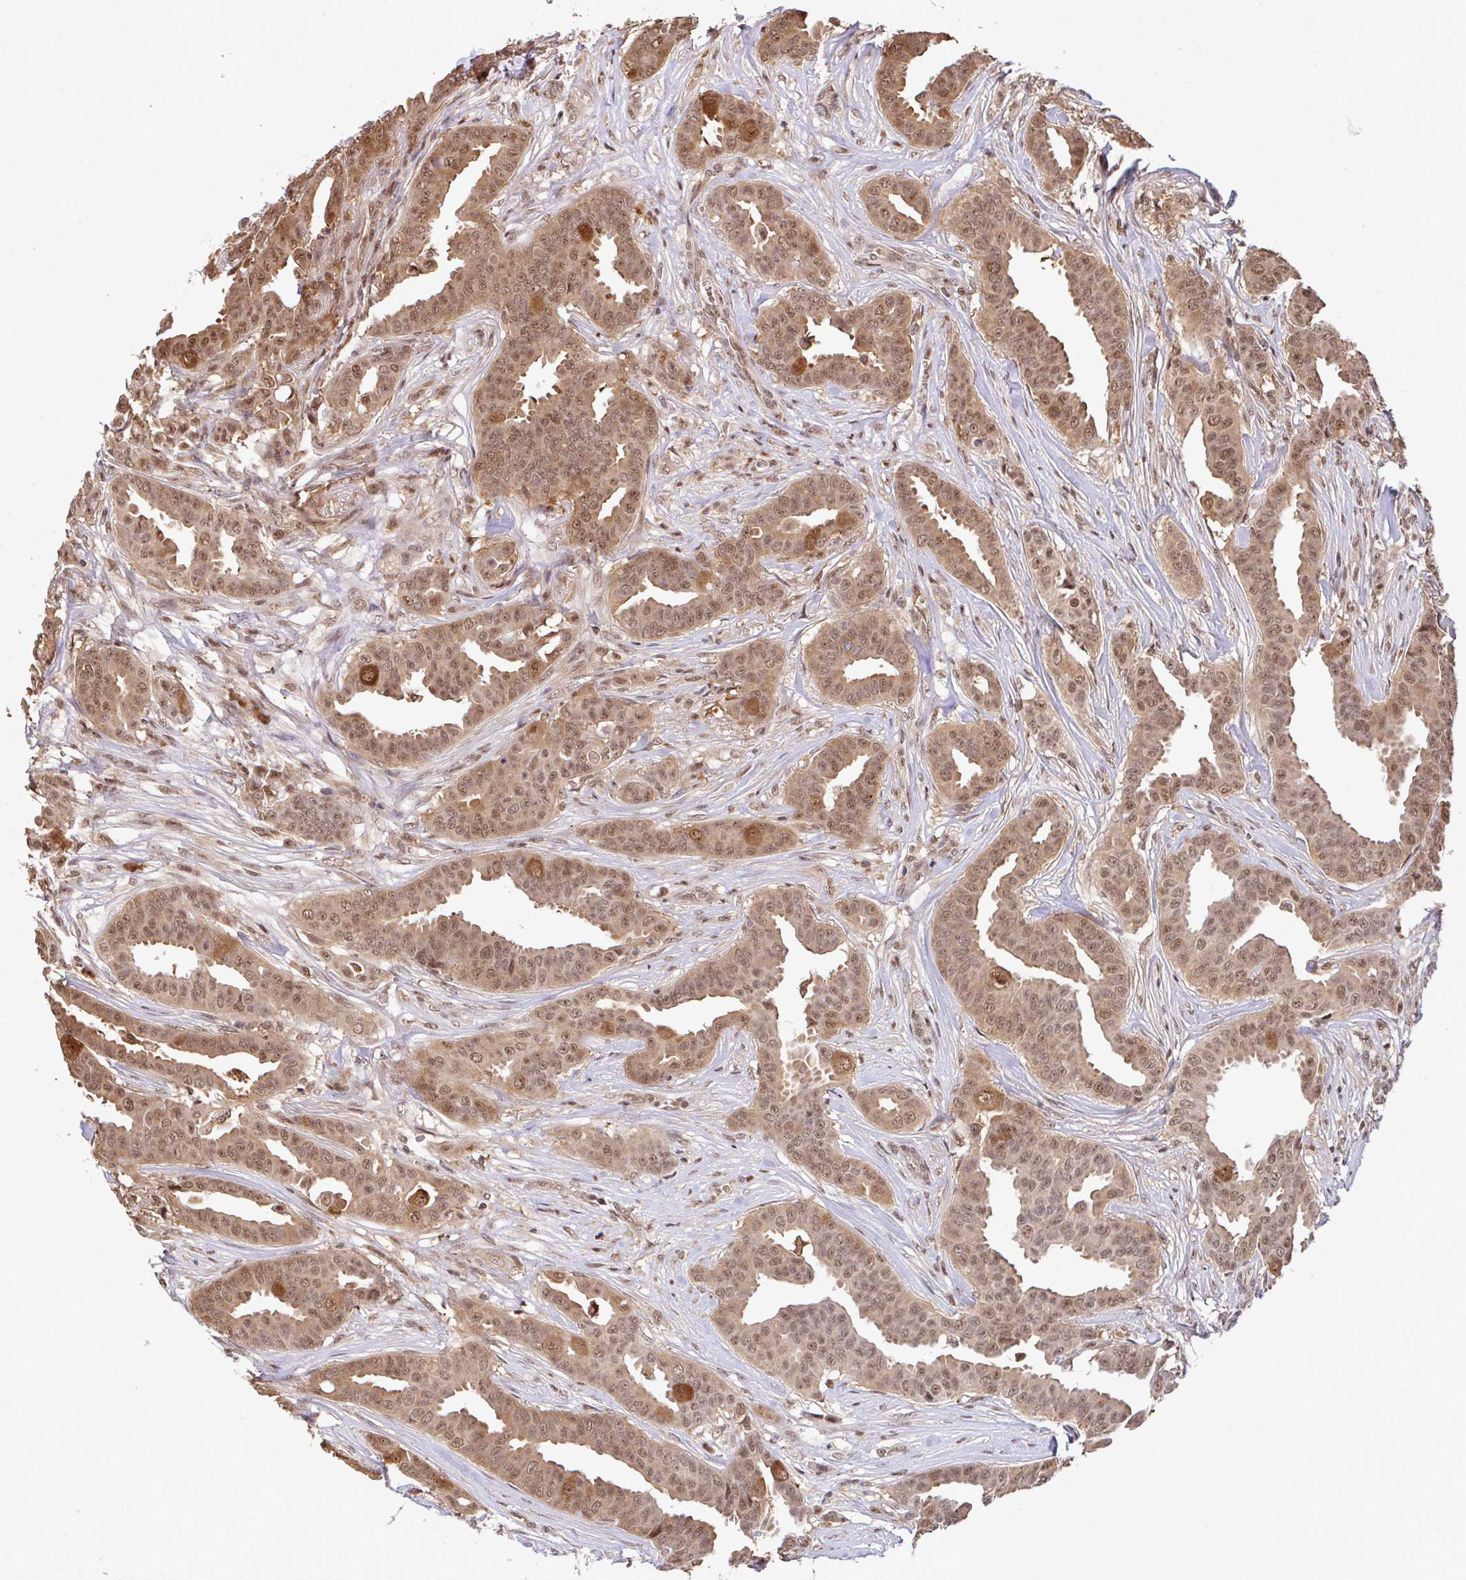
{"staining": {"intensity": "moderate", "quantity": ">75%", "location": "cytoplasmic/membranous,nuclear"}, "tissue": "breast cancer", "cell_type": "Tumor cells", "image_type": "cancer", "snomed": [{"axis": "morphology", "description": "Duct carcinoma"}, {"axis": "topography", "description": "Breast"}], "caption": "Tumor cells demonstrate medium levels of moderate cytoplasmic/membranous and nuclear expression in approximately >75% of cells in human intraductal carcinoma (breast).", "gene": "OR6K3", "patient": {"sex": "female", "age": 45}}